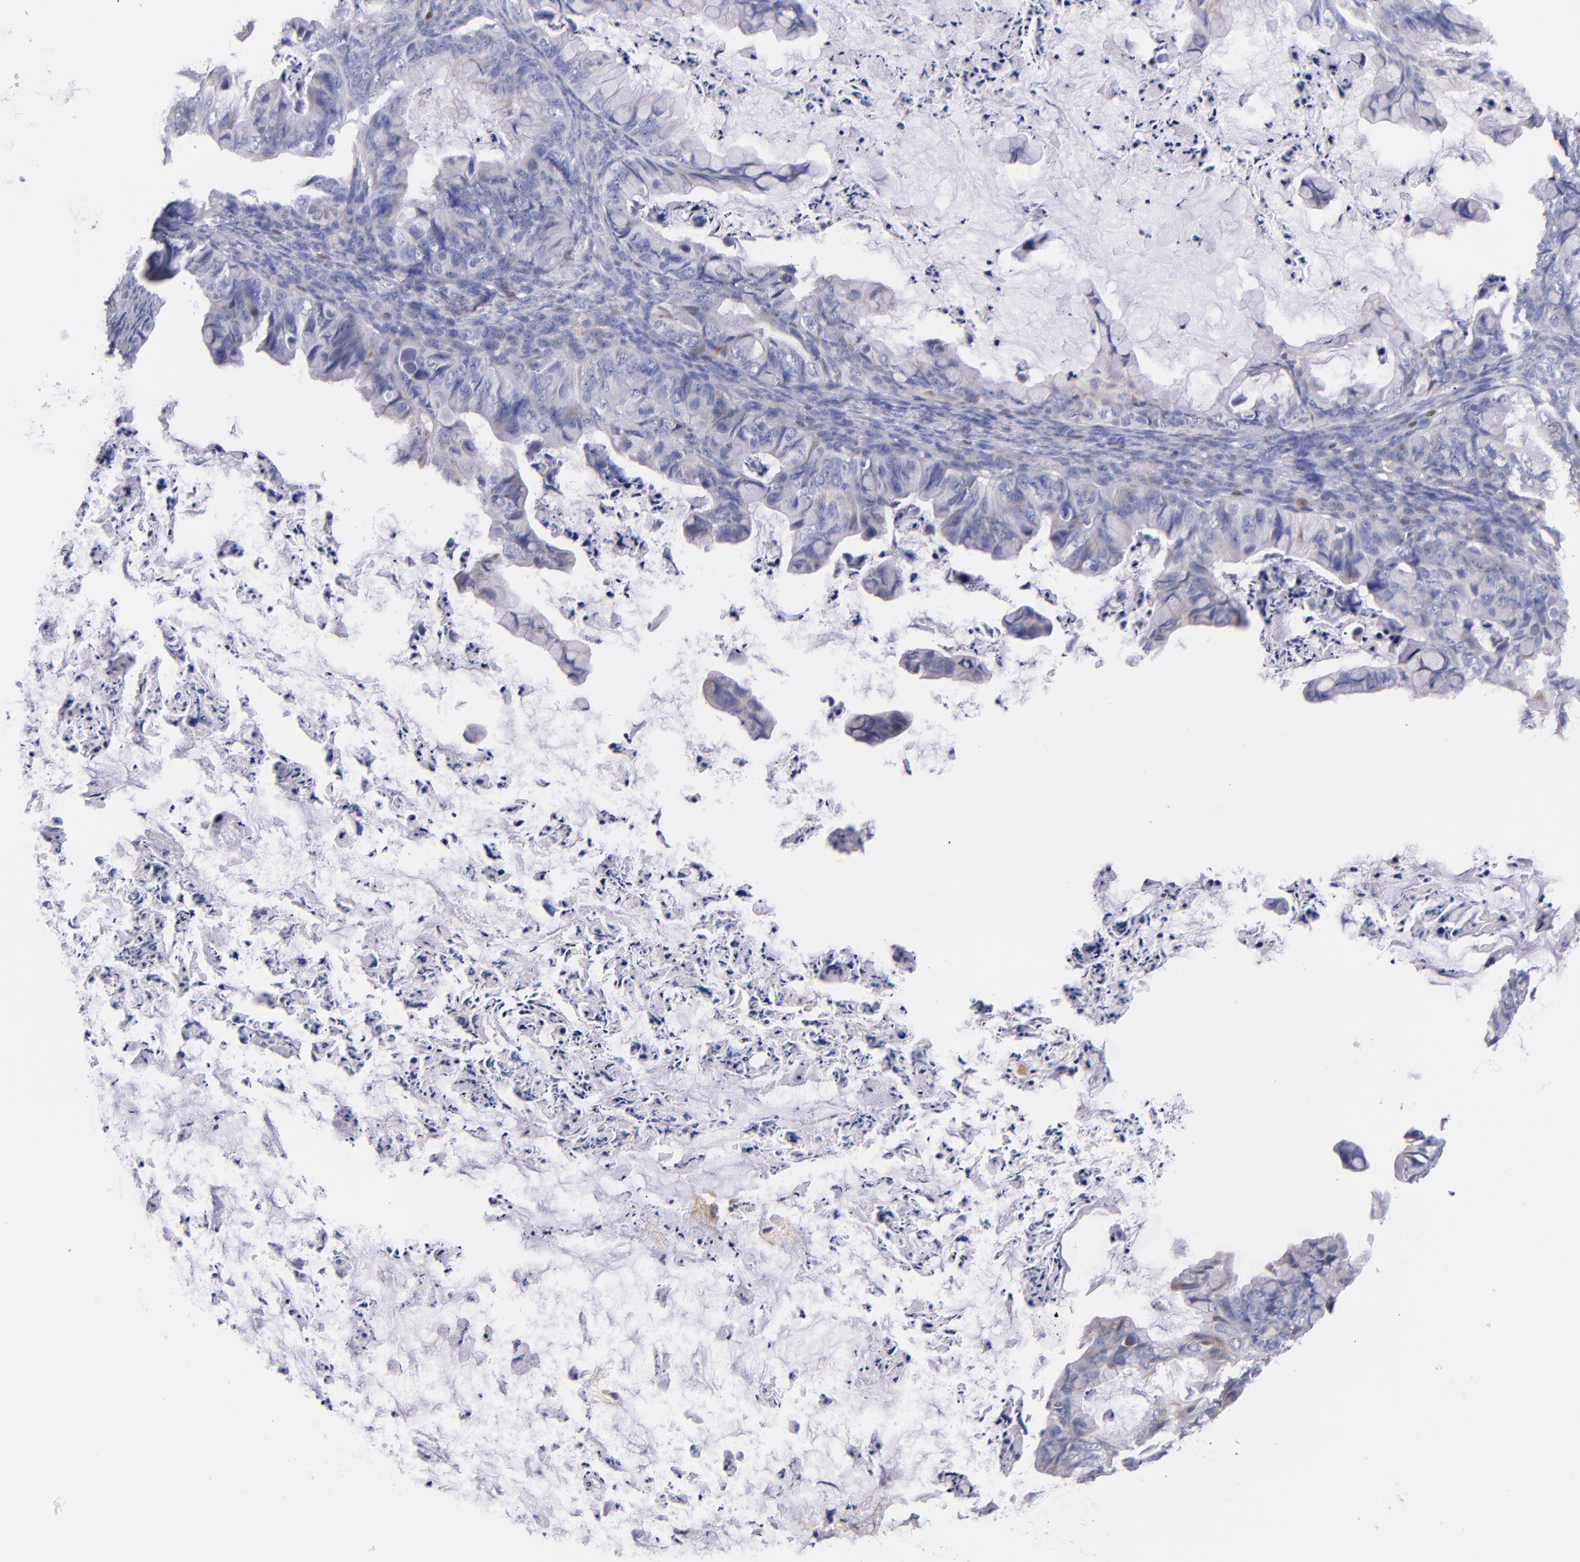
{"staining": {"intensity": "negative", "quantity": "none", "location": "none"}, "tissue": "ovarian cancer", "cell_type": "Tumor cells", "image_type": "cancer", "snomed": [{"axis": "morphology", "description": "Cystadenocarcinoma, mucinous, NOS"}, {"axis": "topography", "description": "Ovary"}], "caption": "Photomicrograph shows no protein staining in tumor cells of ovarian cancer tissue. (Stains: DAB (3,3'-diaminobenzidine) IHC with hematoxylin counter stain, Microscopy: brightfield microscopy at high magnification).", "gene": "SRF", "patient": {"sex": "female", "age": 36}}